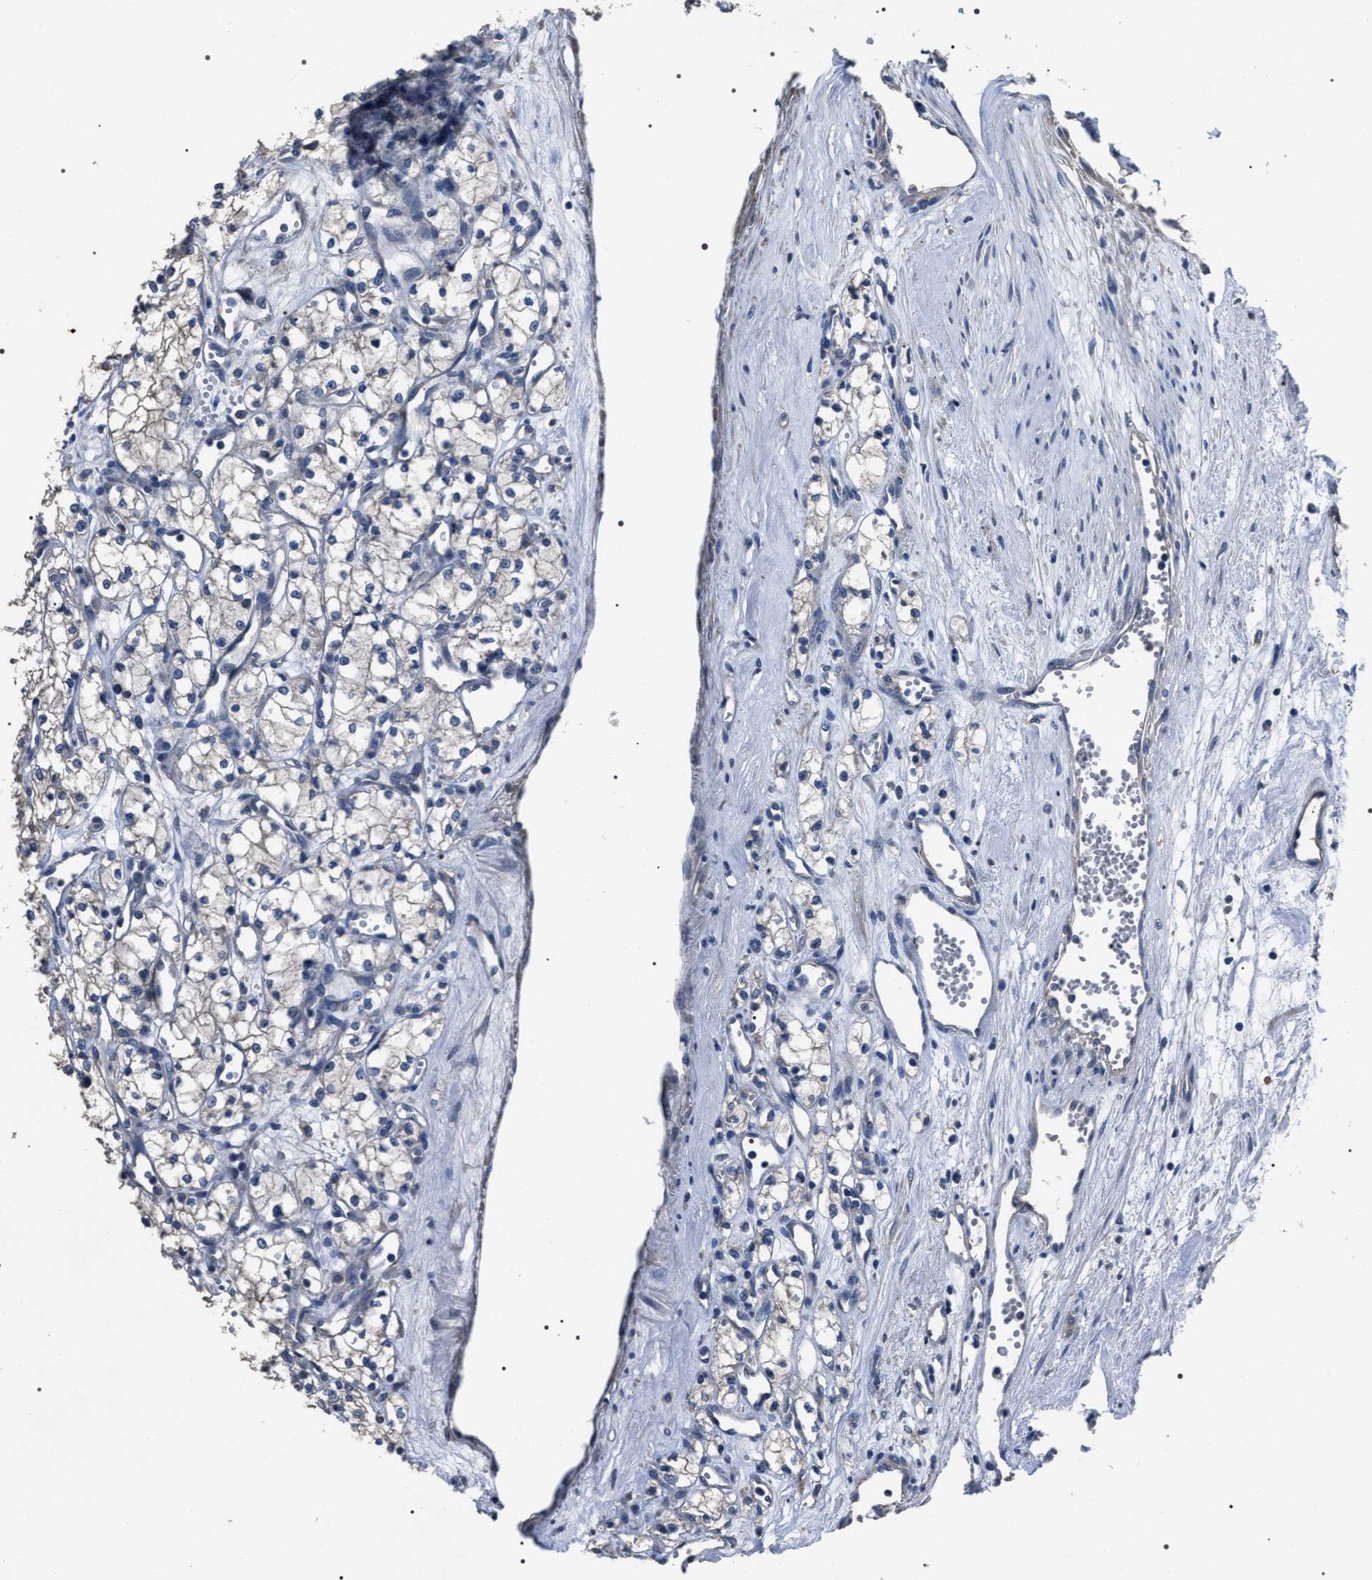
{"staining": {"intensity": "negative", "quantity": "none", "location": "none"}, "tissue": "renal cancer", "cell_type": "Tumor cells", "image_type": "cancer", "snomed": [{"axis": "morphology", "description": "Adenocarcinoma, NOS"}, {"axis": "topography", "description": "Kidney"}], "caption": "Immunohistochemistry histopathology image of neoplastic tissue: adenocarcinoma (renal) stained with DAB (3,3'-diaminobenzidine) displays no significant protein staining in tumor cells.", "gene": "TRIM54", "patient": {"sex": "male", "age": 59}}